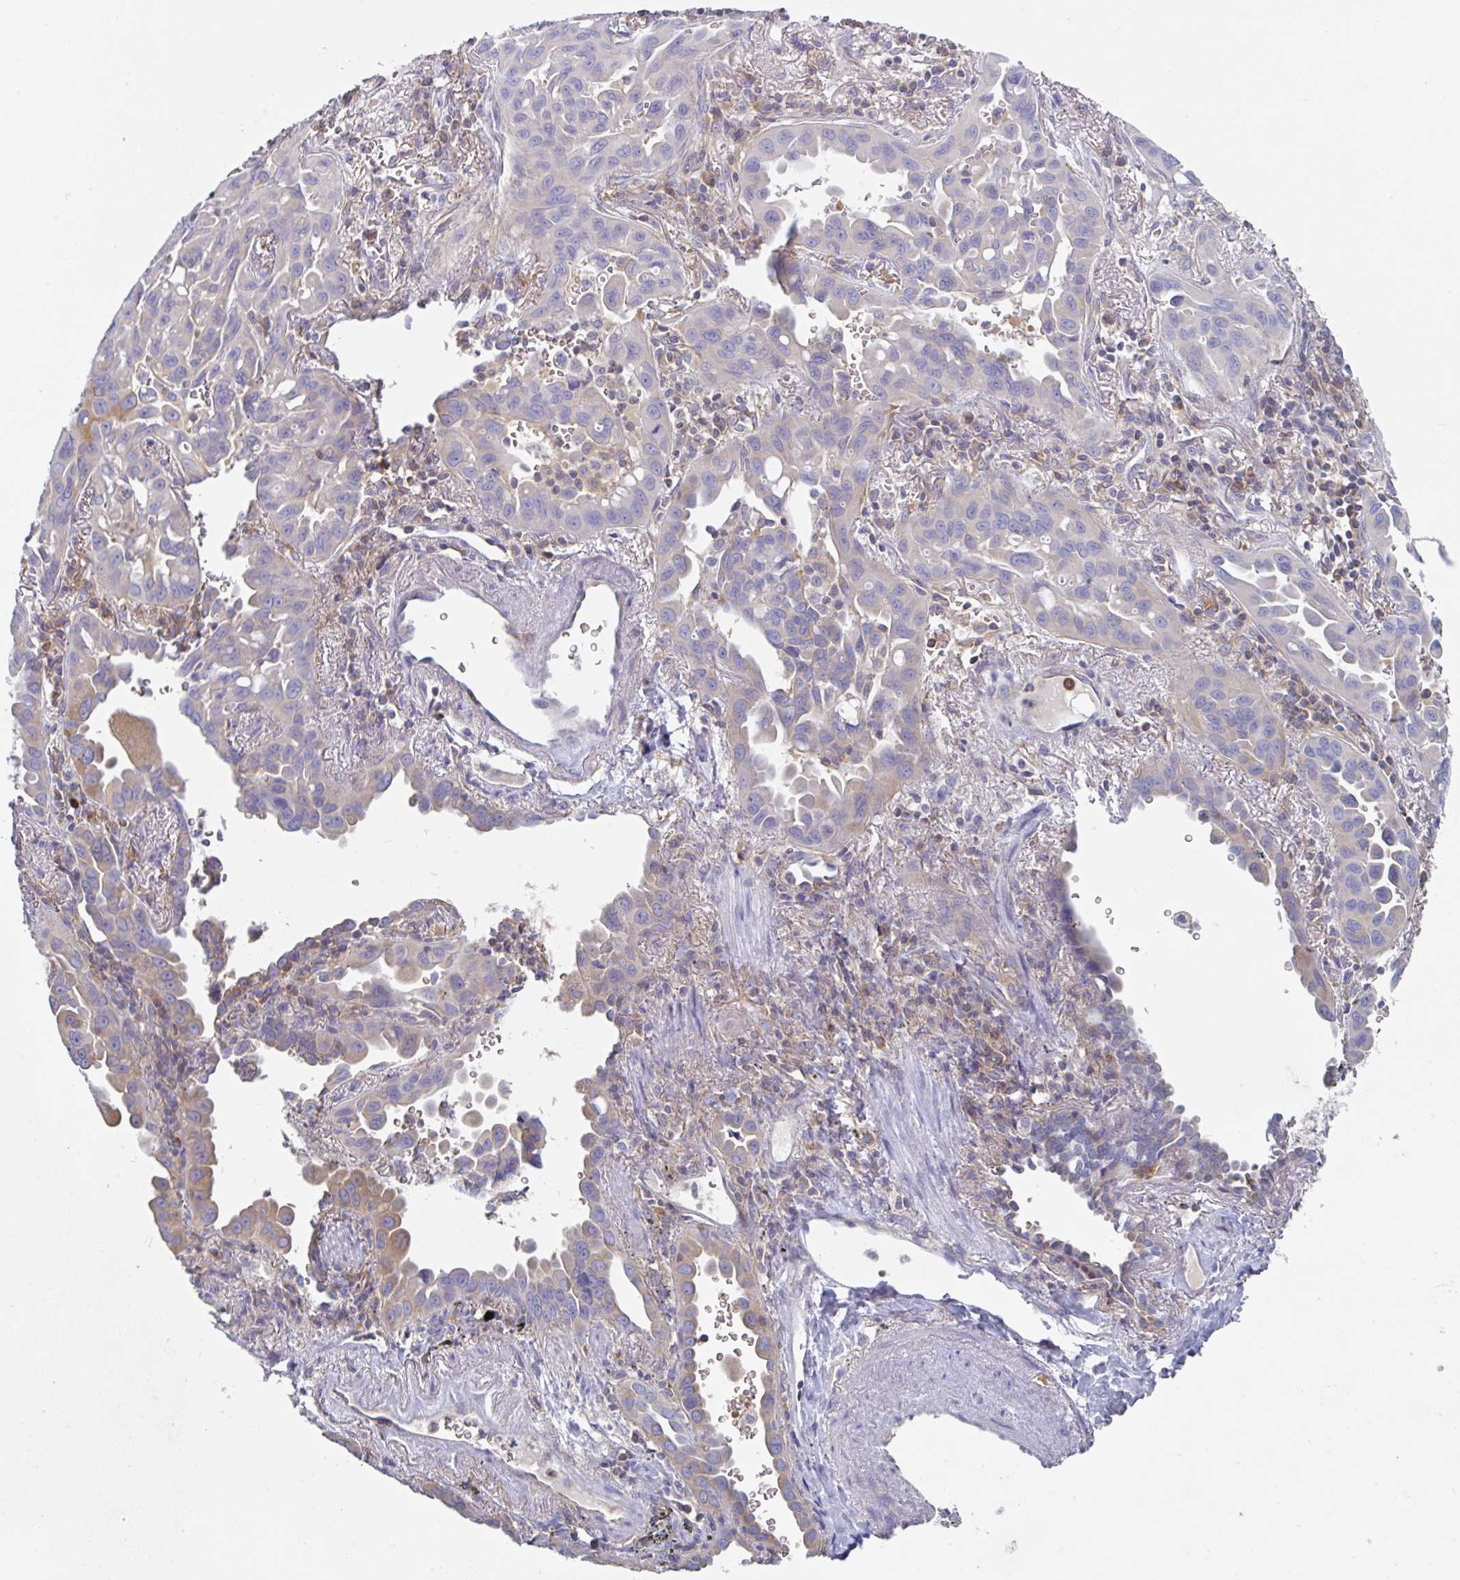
{"staining": {"intensity": "weak", "quantity": "25%-75%", "location": "cytoplasmic/membranous"}, "tissue": "lung cancer", "cell_type": "Tumor cells", "image_type": "cancer", "snomed": [{"axis": "morphology", "description": "Adenocarcinoma, NOS"}, {"axis": "topography", "description": "Lung"}], "caption": "Adenocarcinoma (lung) tissue shows weak cytoplasmic/membranous expression in about 25%-75% of tumor cells, visualized by immunohistochemistry. Ihc stains the protein in brown and the nuclei are stained blue.", "gene": "AMPD2", "patient": {"sex": "male", "age": 68}}